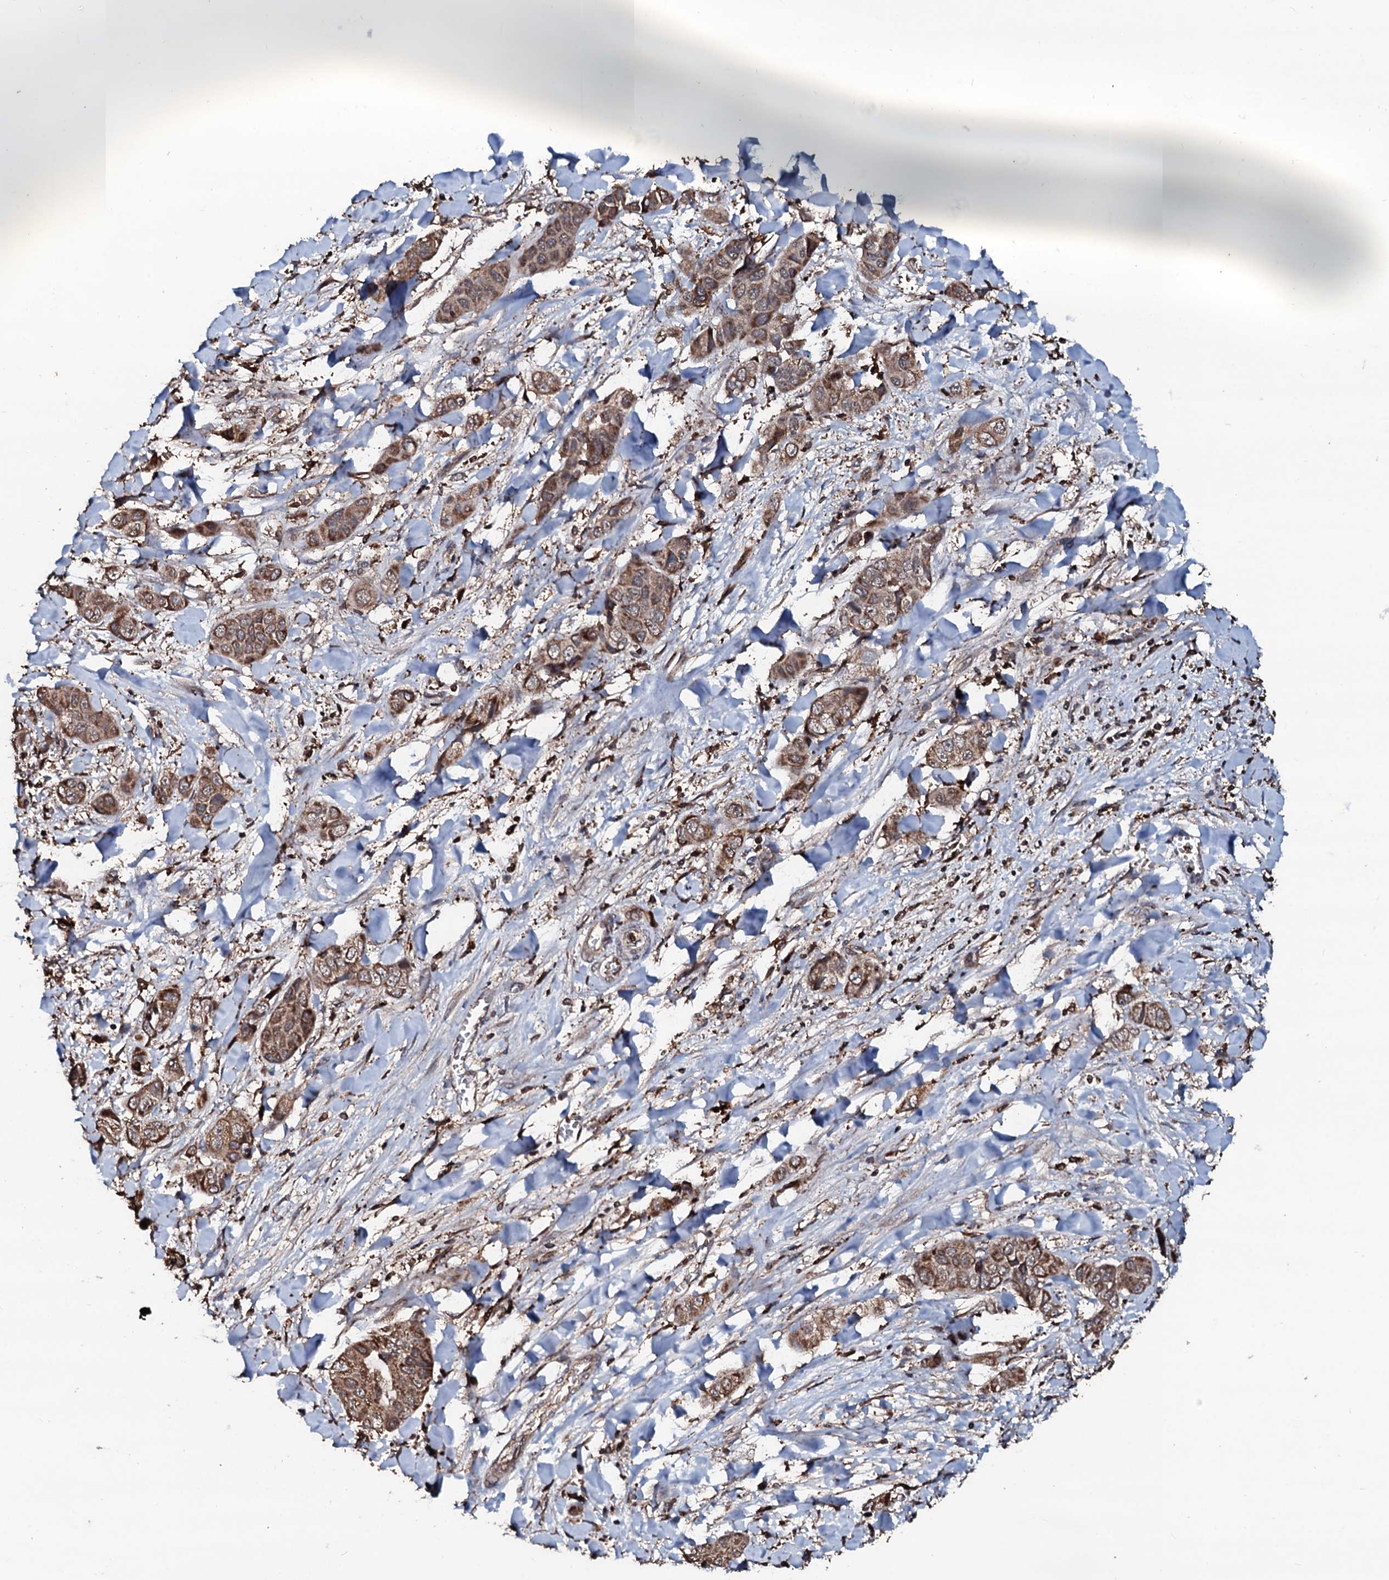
{"staining": {"intensity": "moderate", "quantity": ">75%", "location": "cytoplasmic/membranous"}, "tissue": "liver cancer", "cell_type": "Tumor cells", "image_type": "cancer", "snomed": [{"axis": "morphology", "description": "Cholangiocarcinoma"}, {"axis": "topography", "description": "Liver"}], "caption": "Liver cancer (cholangiocarcinoma) was stained to show a protein in brown. There is medium levels of moderate cytoplasmic/membranous expression in about >75% of tumor cells. The protein is shown in brown color, while the nuclei are stained blue.", "gene": "SDHAF2", "patient": {"sex": "female", "age": 52}}